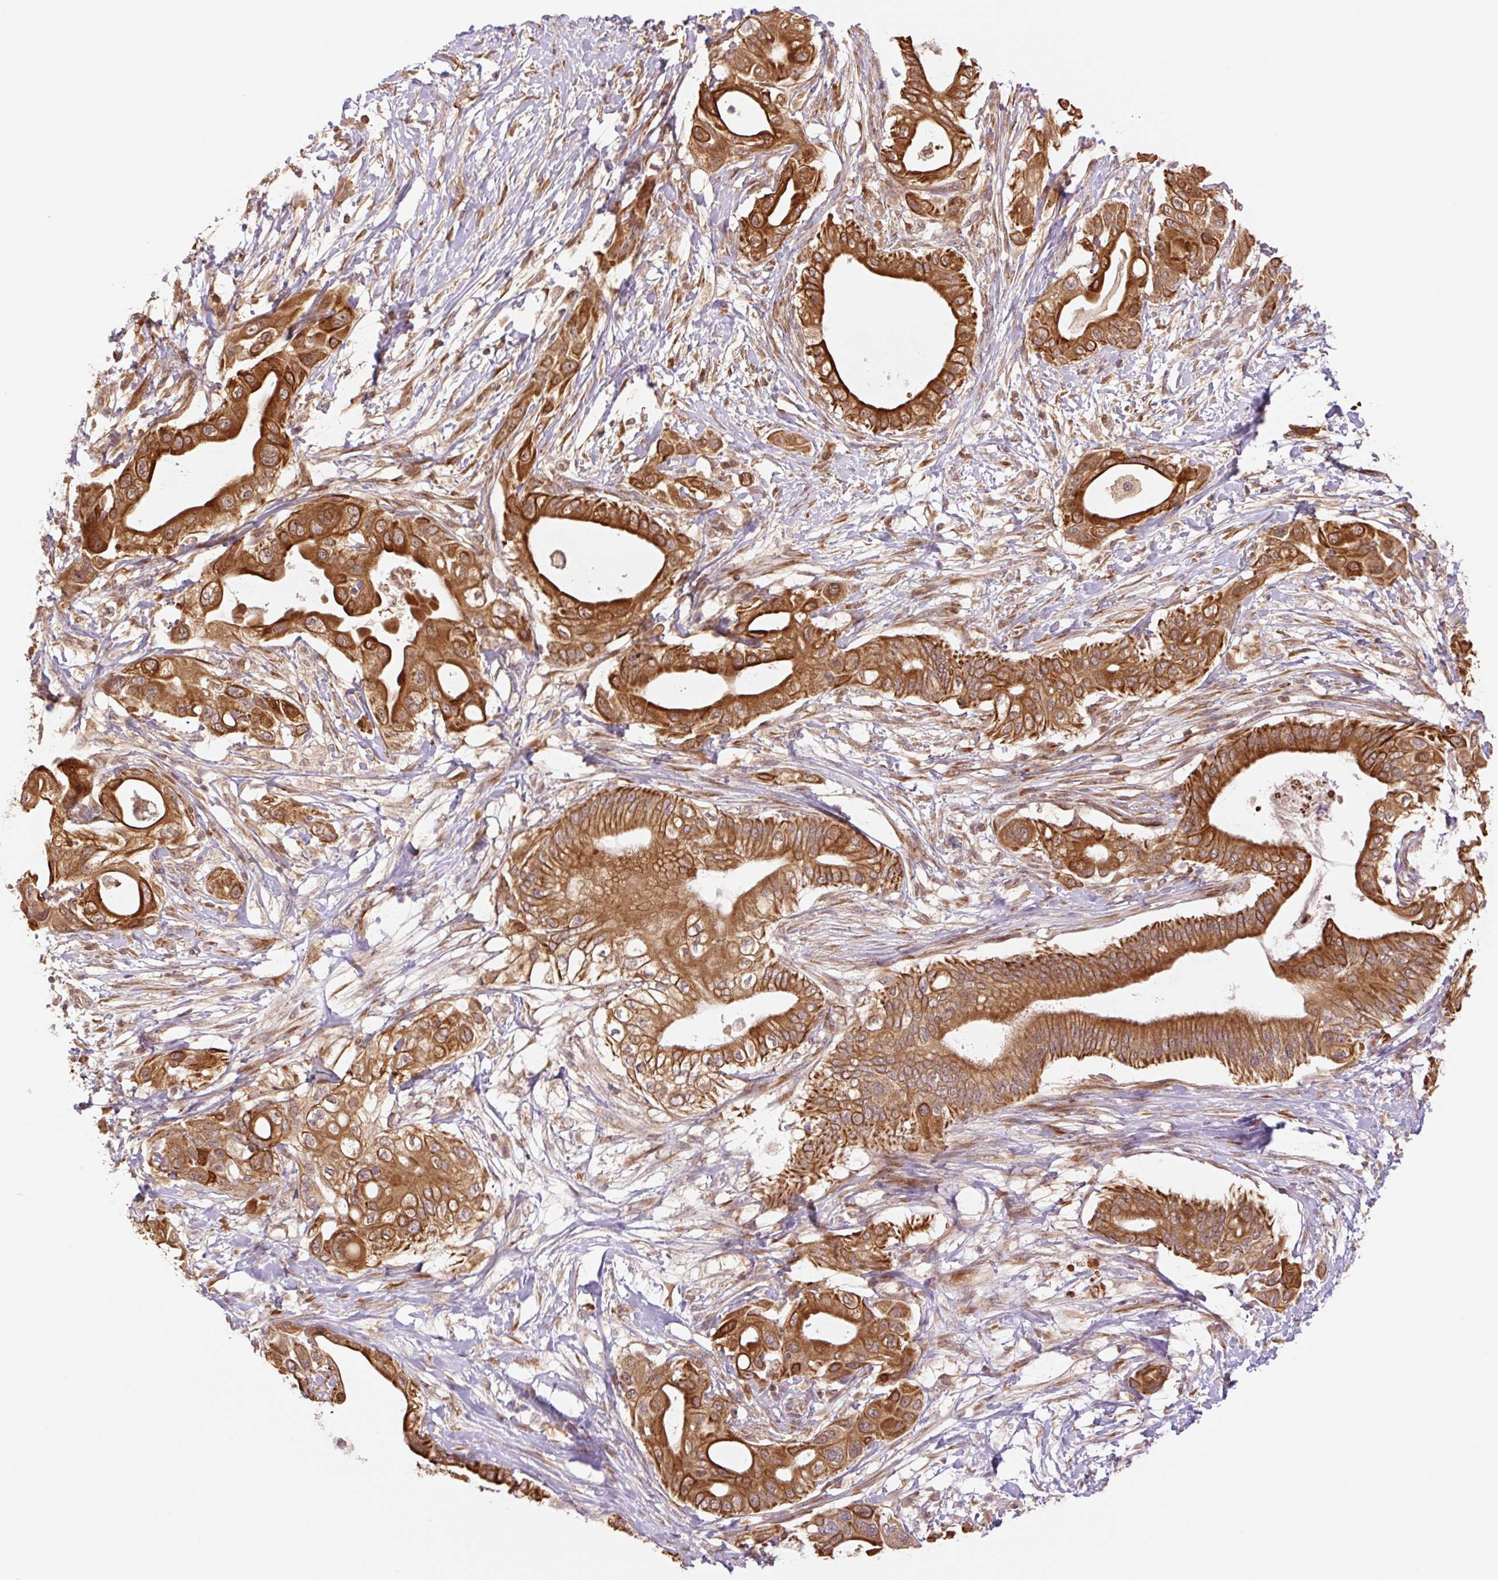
{"staining": {"intensity": "strong", "quantity": ">75%", "location": "cytoplasmic/membranous"}, "tissue": "pancreatic cancer", "cell_type": "Tumor cells", "image_type": "cancer", "snomed": [{"axis": "morphology", "description": "Adenocarcinoma, NOS"}, {"axis": "topography", "description": "Pancreas"}], "caption": "Immunohistochemistry photomicrograph of neoplastic tissue: pancreatic cancer (adenocarcinoma) stained using IHC shows high levels of strong protein expression localized specifically in the cytoplasmic/membranous of tumor cells, appearing as a cytoplasmic/membranous brown color.", "gene": "YJU2B", "patient": {"sex": "male", "age": 68}}